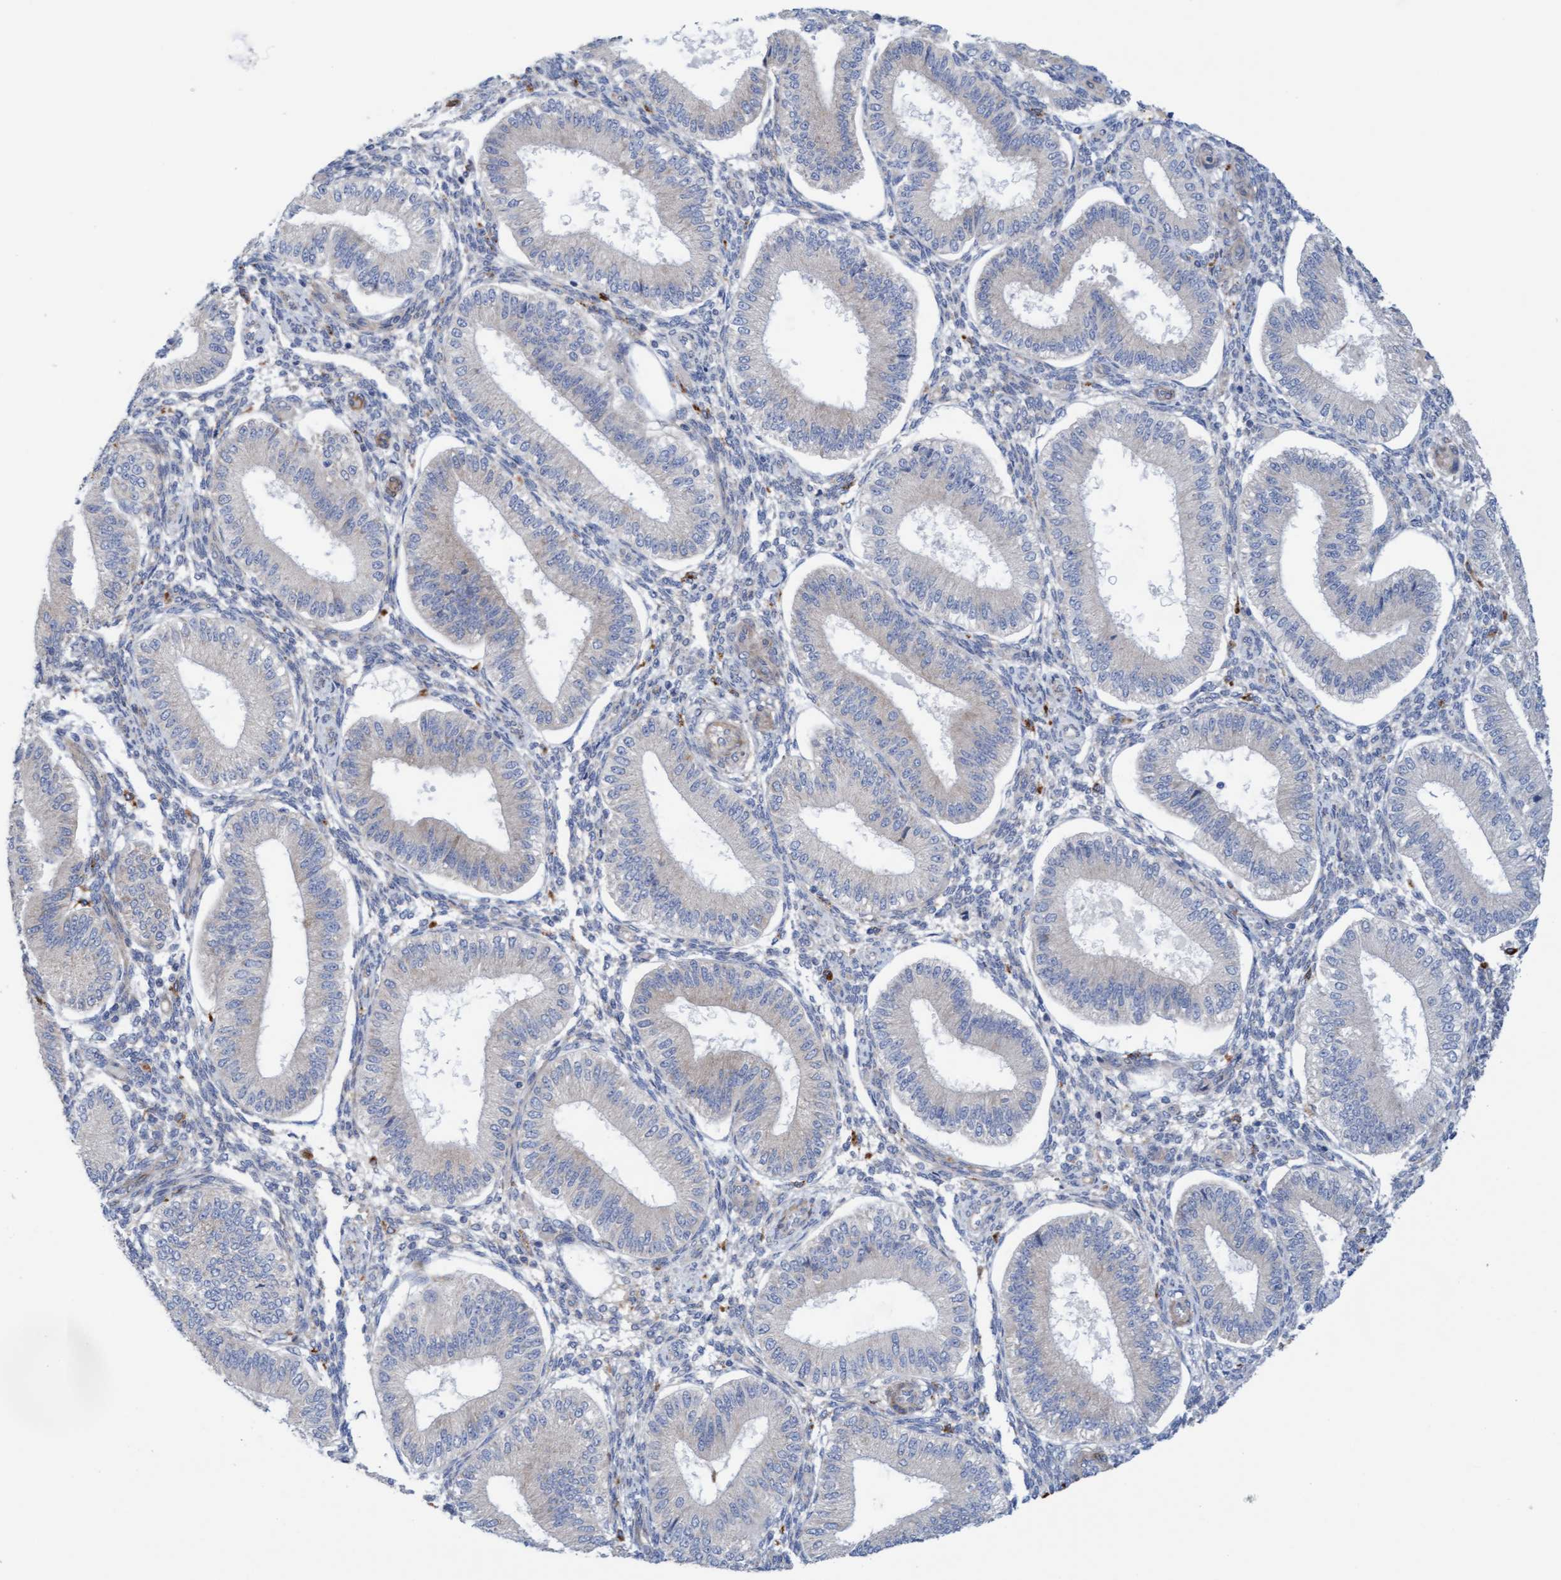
{"staining": {"intensity": "negative", "quantity": "none", "location": "none"}, "tissue": "endometrium", "cell_type": "Cells in endometrial stroma", "image_type": "normal", "snomed": [{"axis": "morphology", "description": "Normal tissue, NOS"}, {"axis": "topography", "description": "Endometrium"}], "caption": "Immunohistochemical staining of benign human endometrium shows no significant staining in cells in endometrial stroma.", "gene": "CDK5RAP3", "patient": {"sex": "female", "age": 39}}